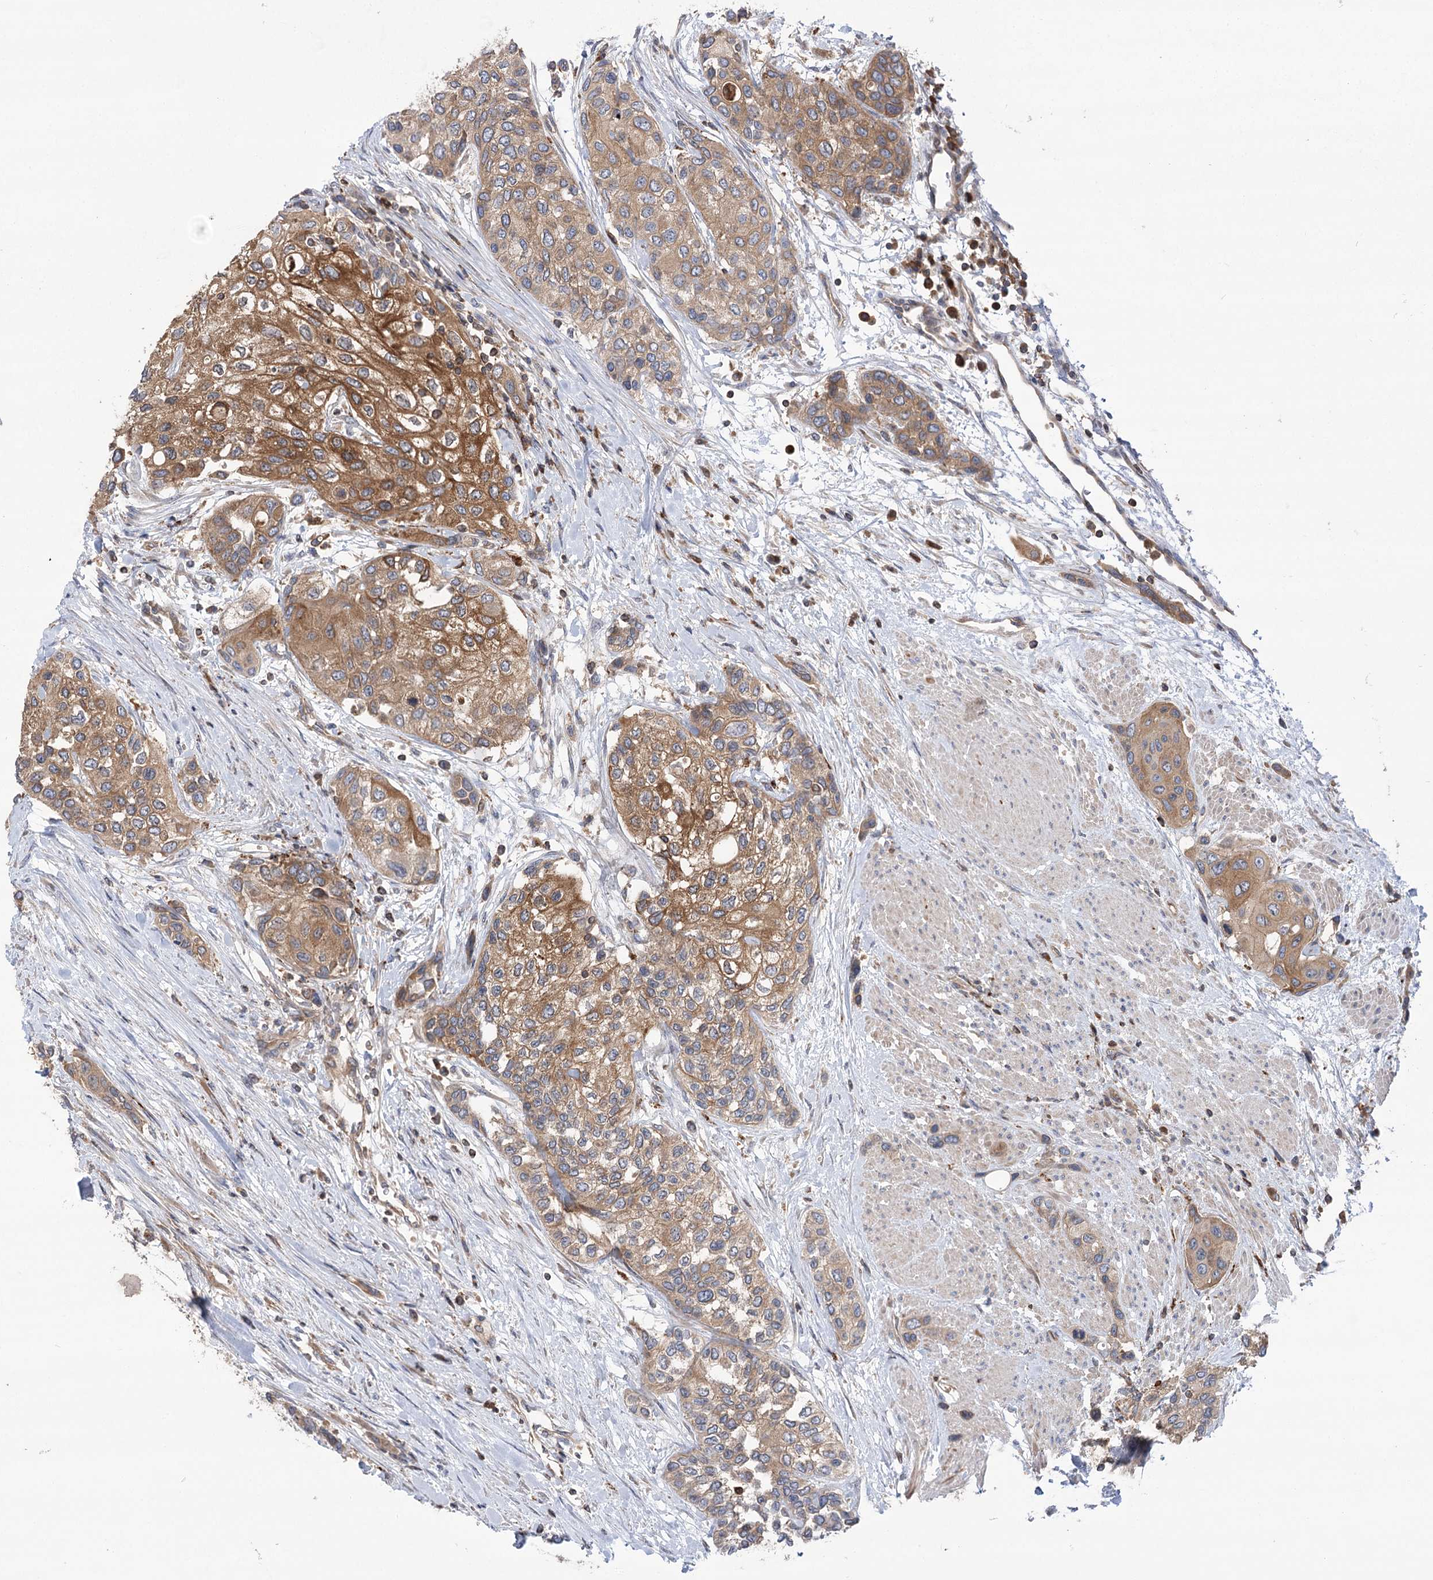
{"staining": {"intensity": "moderate", "quantity": ">75%", "location": "cytoplasmic/membranous"}, "tissue": "urothelial cancer", "cell_type": "Tumor cells", "image_type": "cancer", "snomed": [{"axis": "morphology", "description": "Normal tissue, NOS"}, {"axis": "morphology", "description": "Urothelial carcinoma, High grade"}, {"axis": "topography", "description": "Vascular tissue"}, {"axis": "topography", "description": "Urinary bladder"}], "caption": "This is an image of immunohistochemistry staining of urothelial cancer, which shows moderate expression in the cytoplasmic/membranous of tumor cells.", "gene": "VPS37B", "patient": {"sex": "female", "age": 56}}